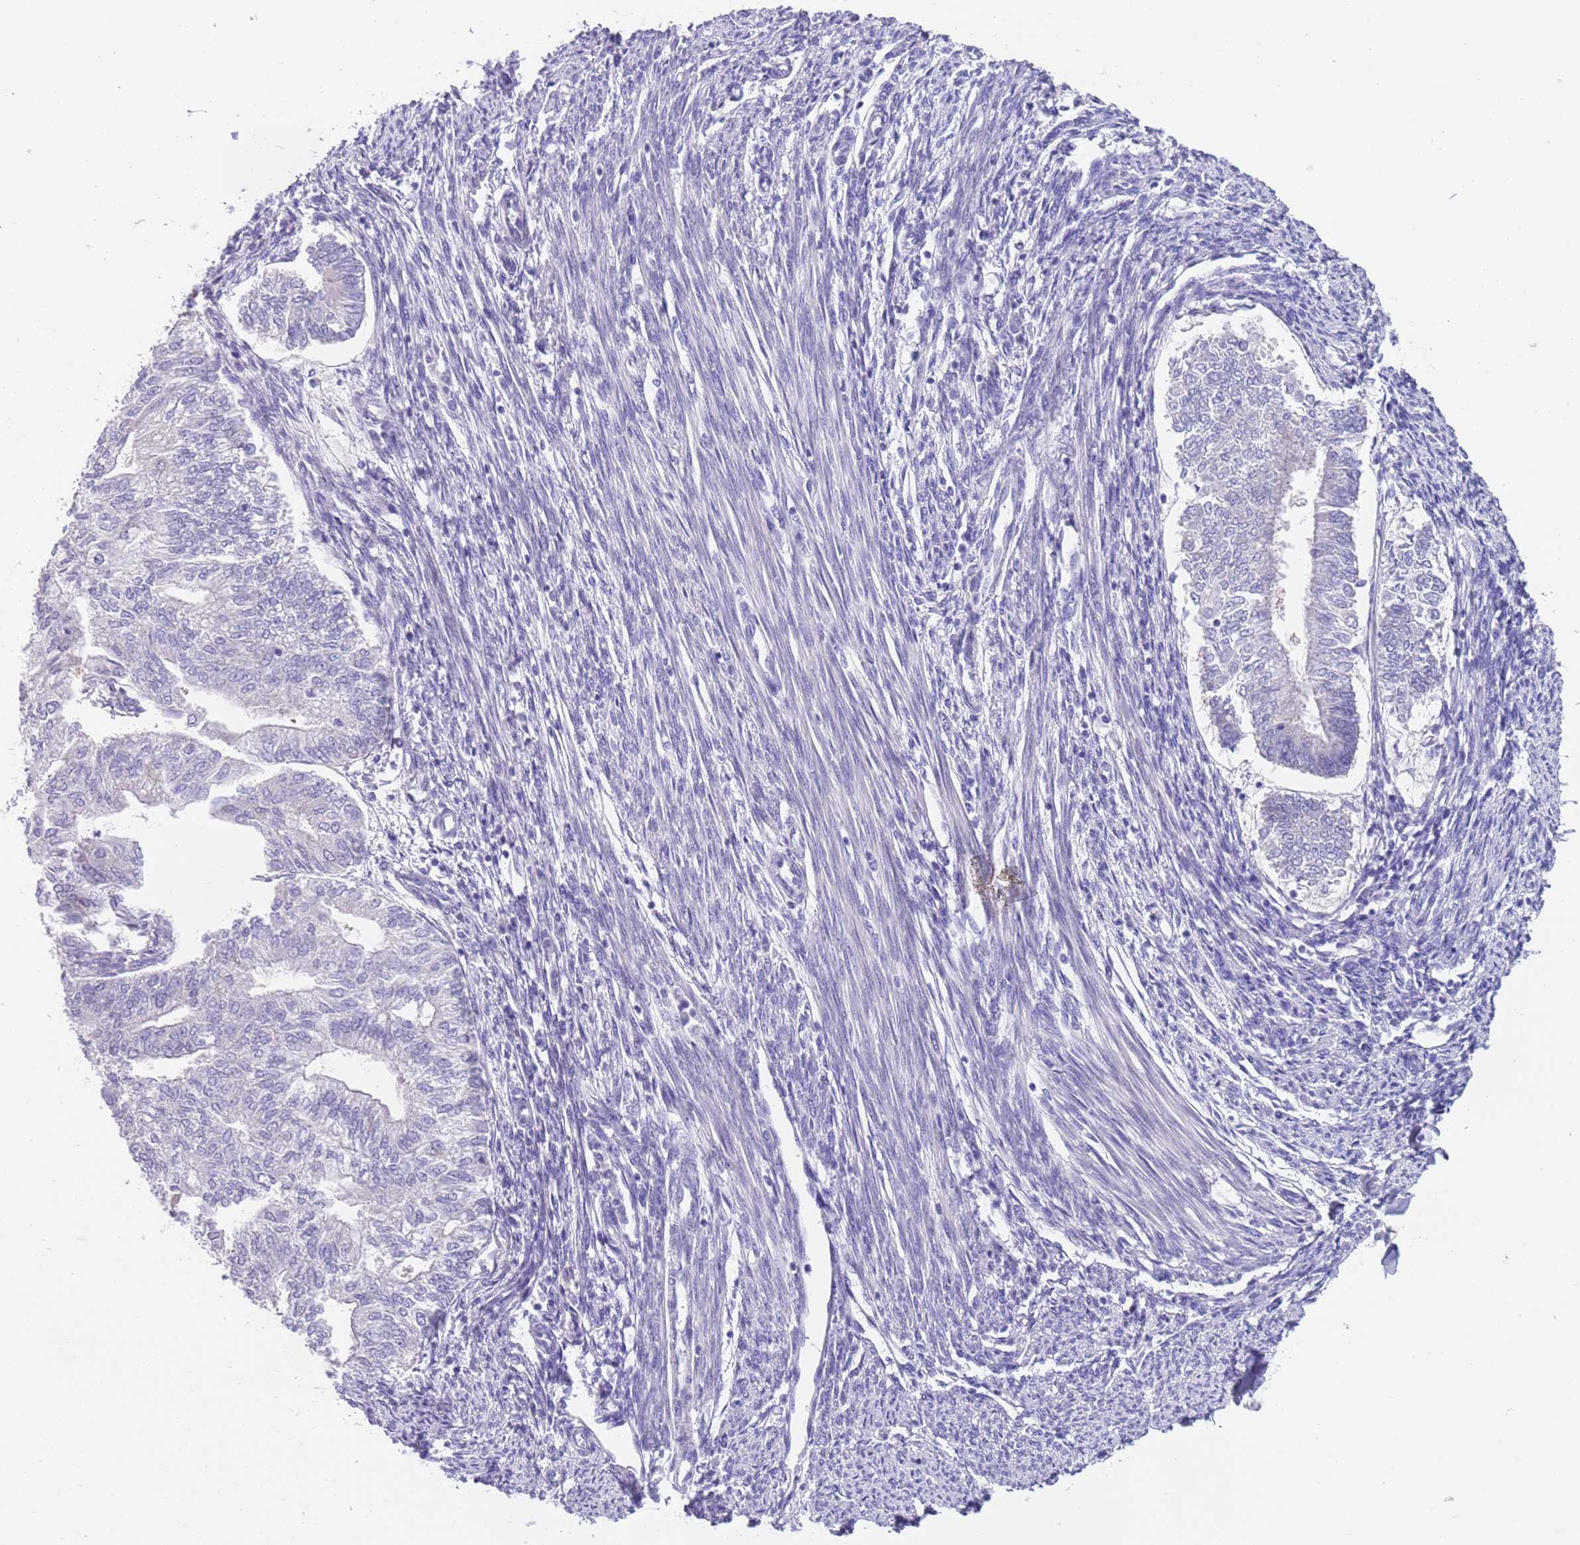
{"staining": {"intensity": "negative", "quantity": "none", "location": "none"}, "tissue": "smooth muscle", "cell_type": "Smooth muscle cells", "image_type": "normal", "snomed": [{"axis": "morphology", "description": "Normal tissue, NOS"}, {"axis": "topography", "description": "Smooth muscle"}, {"axis": "topography", "description": "Uterus"}], "caption": "Image shows no protein expression in smooth muscle cells of unremarkable smooth muscle.", "gene": "SPIRE2", "patient": {"sex": "female", "age": 59}}